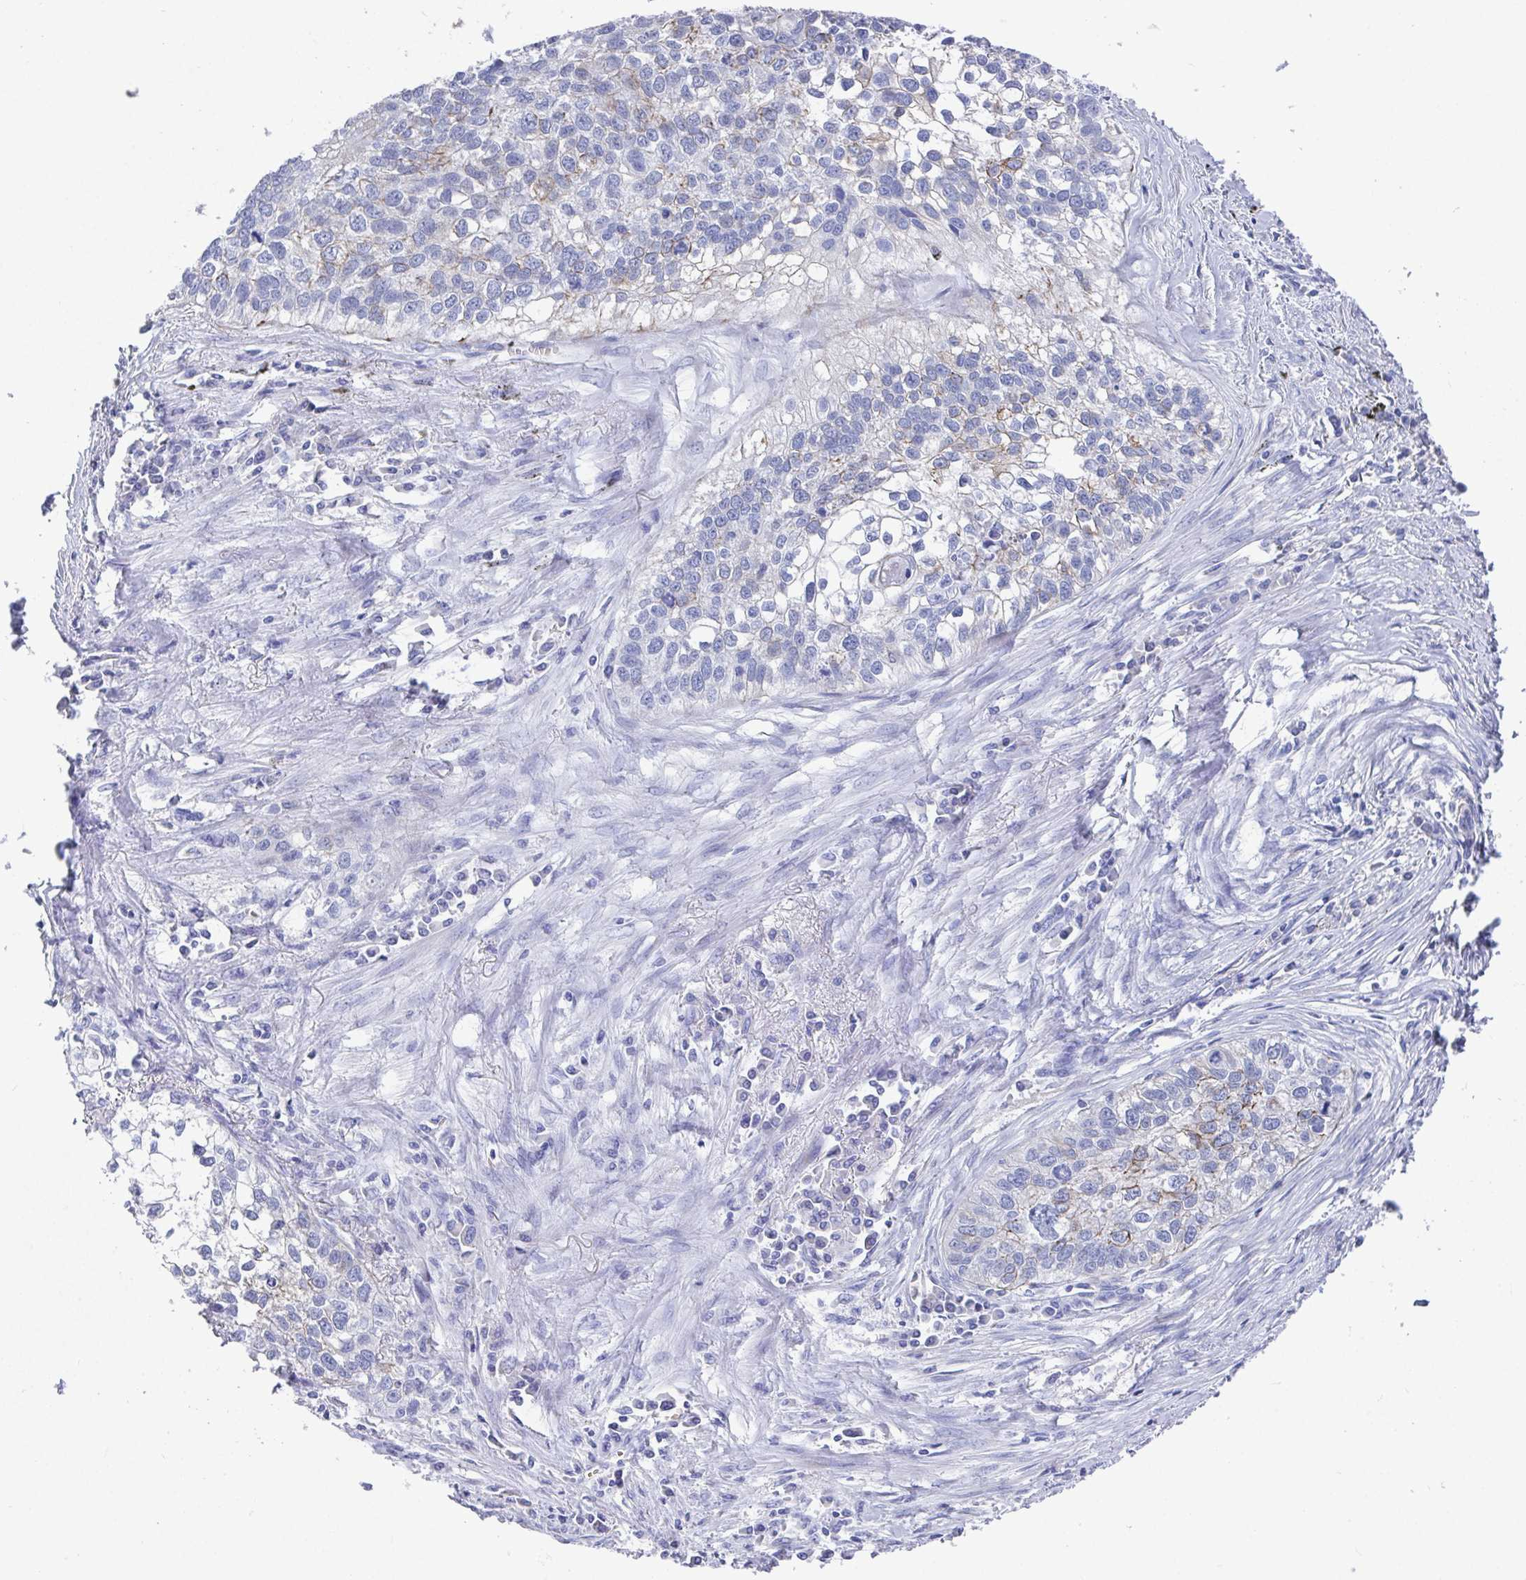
{"staining": {"intensity": "negative", "quantity": "none", "location": "none"}, "tissue": "lung cancer", "cell_type": "Tumor cells", "image_type": "cancer", "snomed": [{"axis": "morphology", "description": "Squamous cell carcinoma, NOS"}, {"axis": "topography", "description": "Lung"}], "caption": "Immunohistochemical staining of human lung squamous cell carcinoma shows no significant positivity in tumor cells. (Immunohistochemistry, brightfield microscopy, high magnification).", "gene": "CLDN8", "patient": {"sex": "male", "age": 74}}